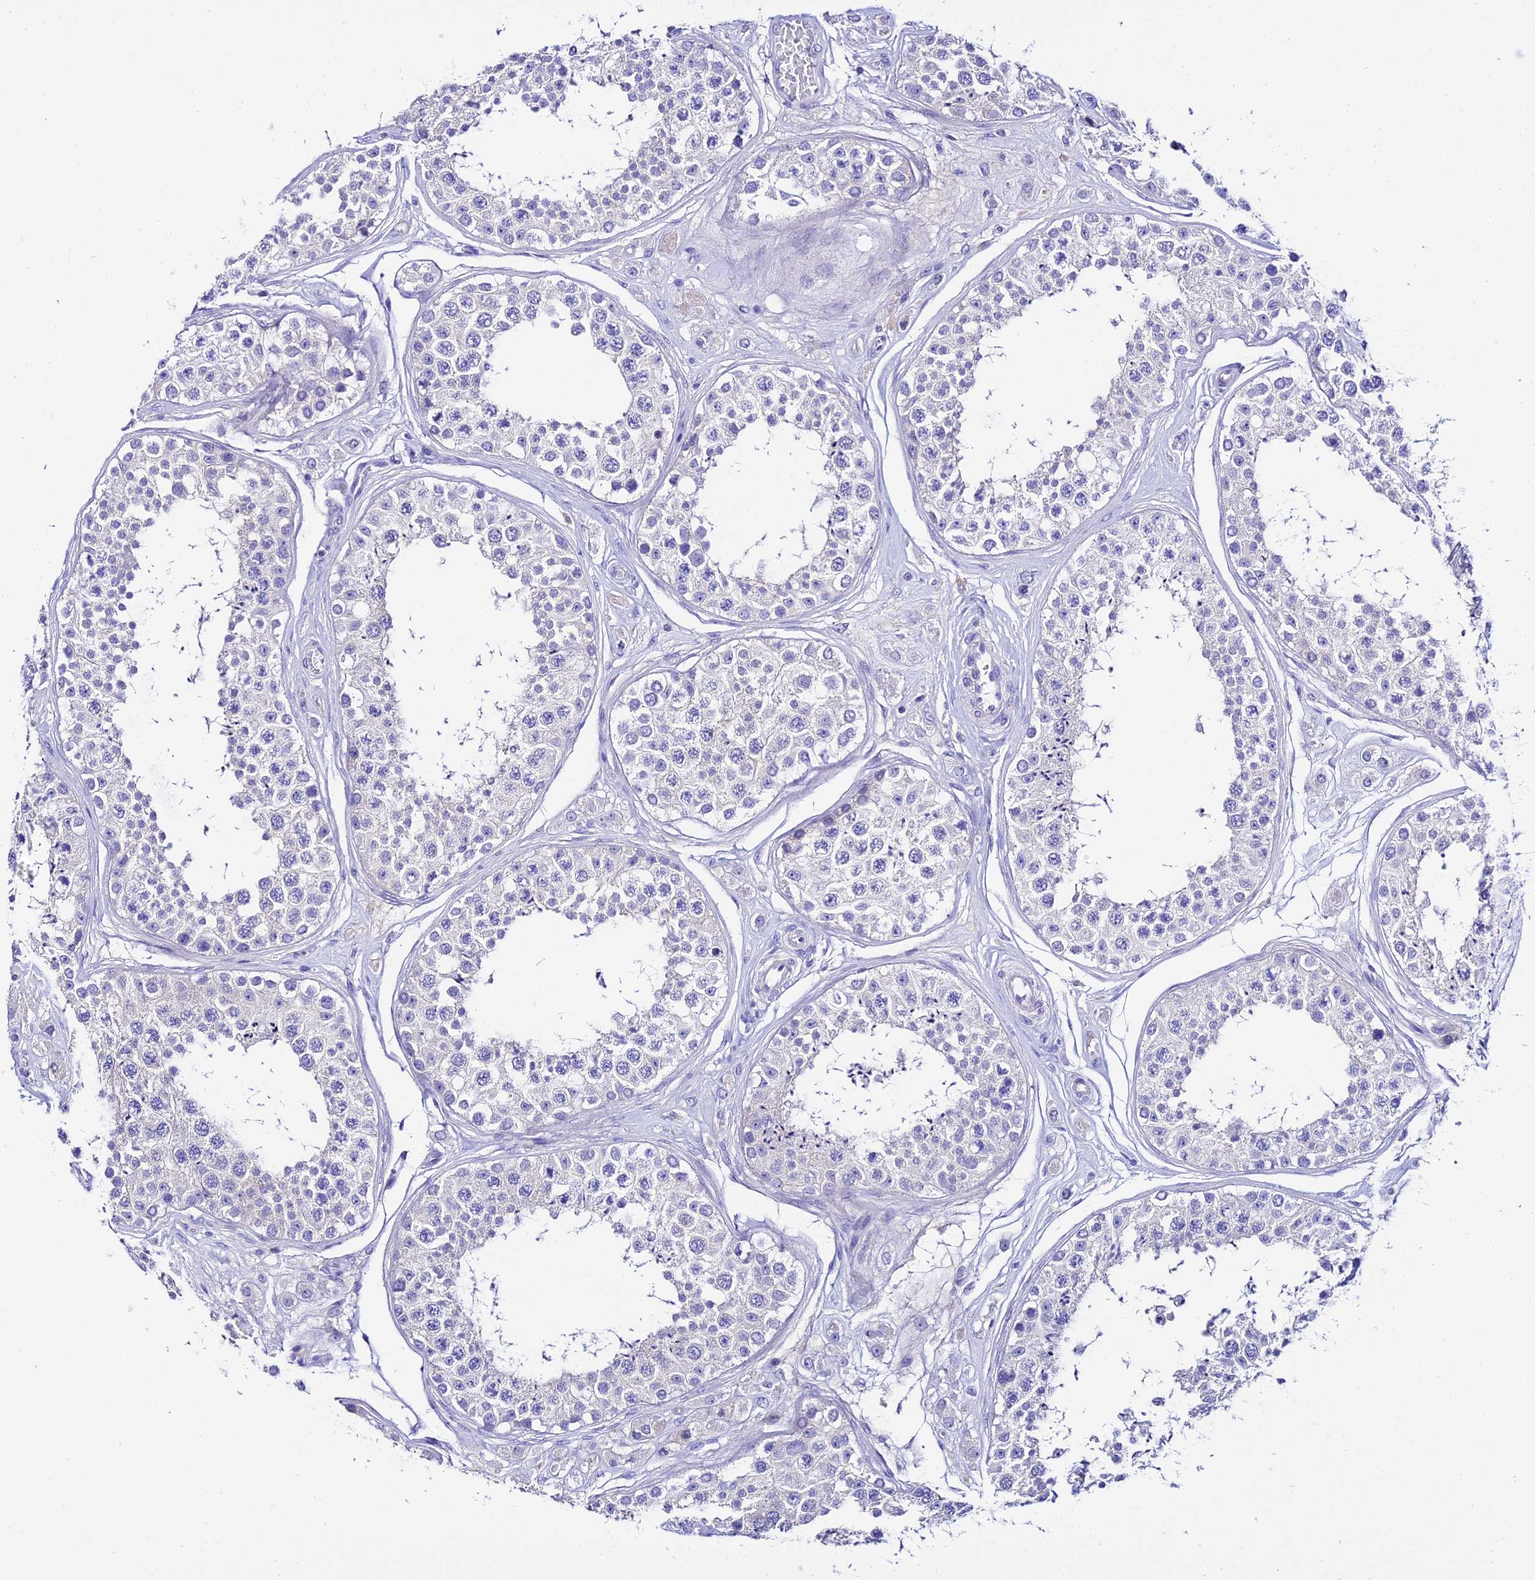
{"staining": {"intensity": "negative", "quantity": "none", "location": "none"}, "tissue": "testis", "cell_type": "Cells in seminiferous ducts", "image_type": "normal", "snomed": [{"axis": "morphology", "description": "Normal tissue, NOS"}, {"axis": "topography", "description": "Testis"}], "caption": "The micrograph exhibits no significant expression in cells in seminiferous ducts of testis.", "gene": "TMEM117", "patient": {"sex": "male", "age": 25}}